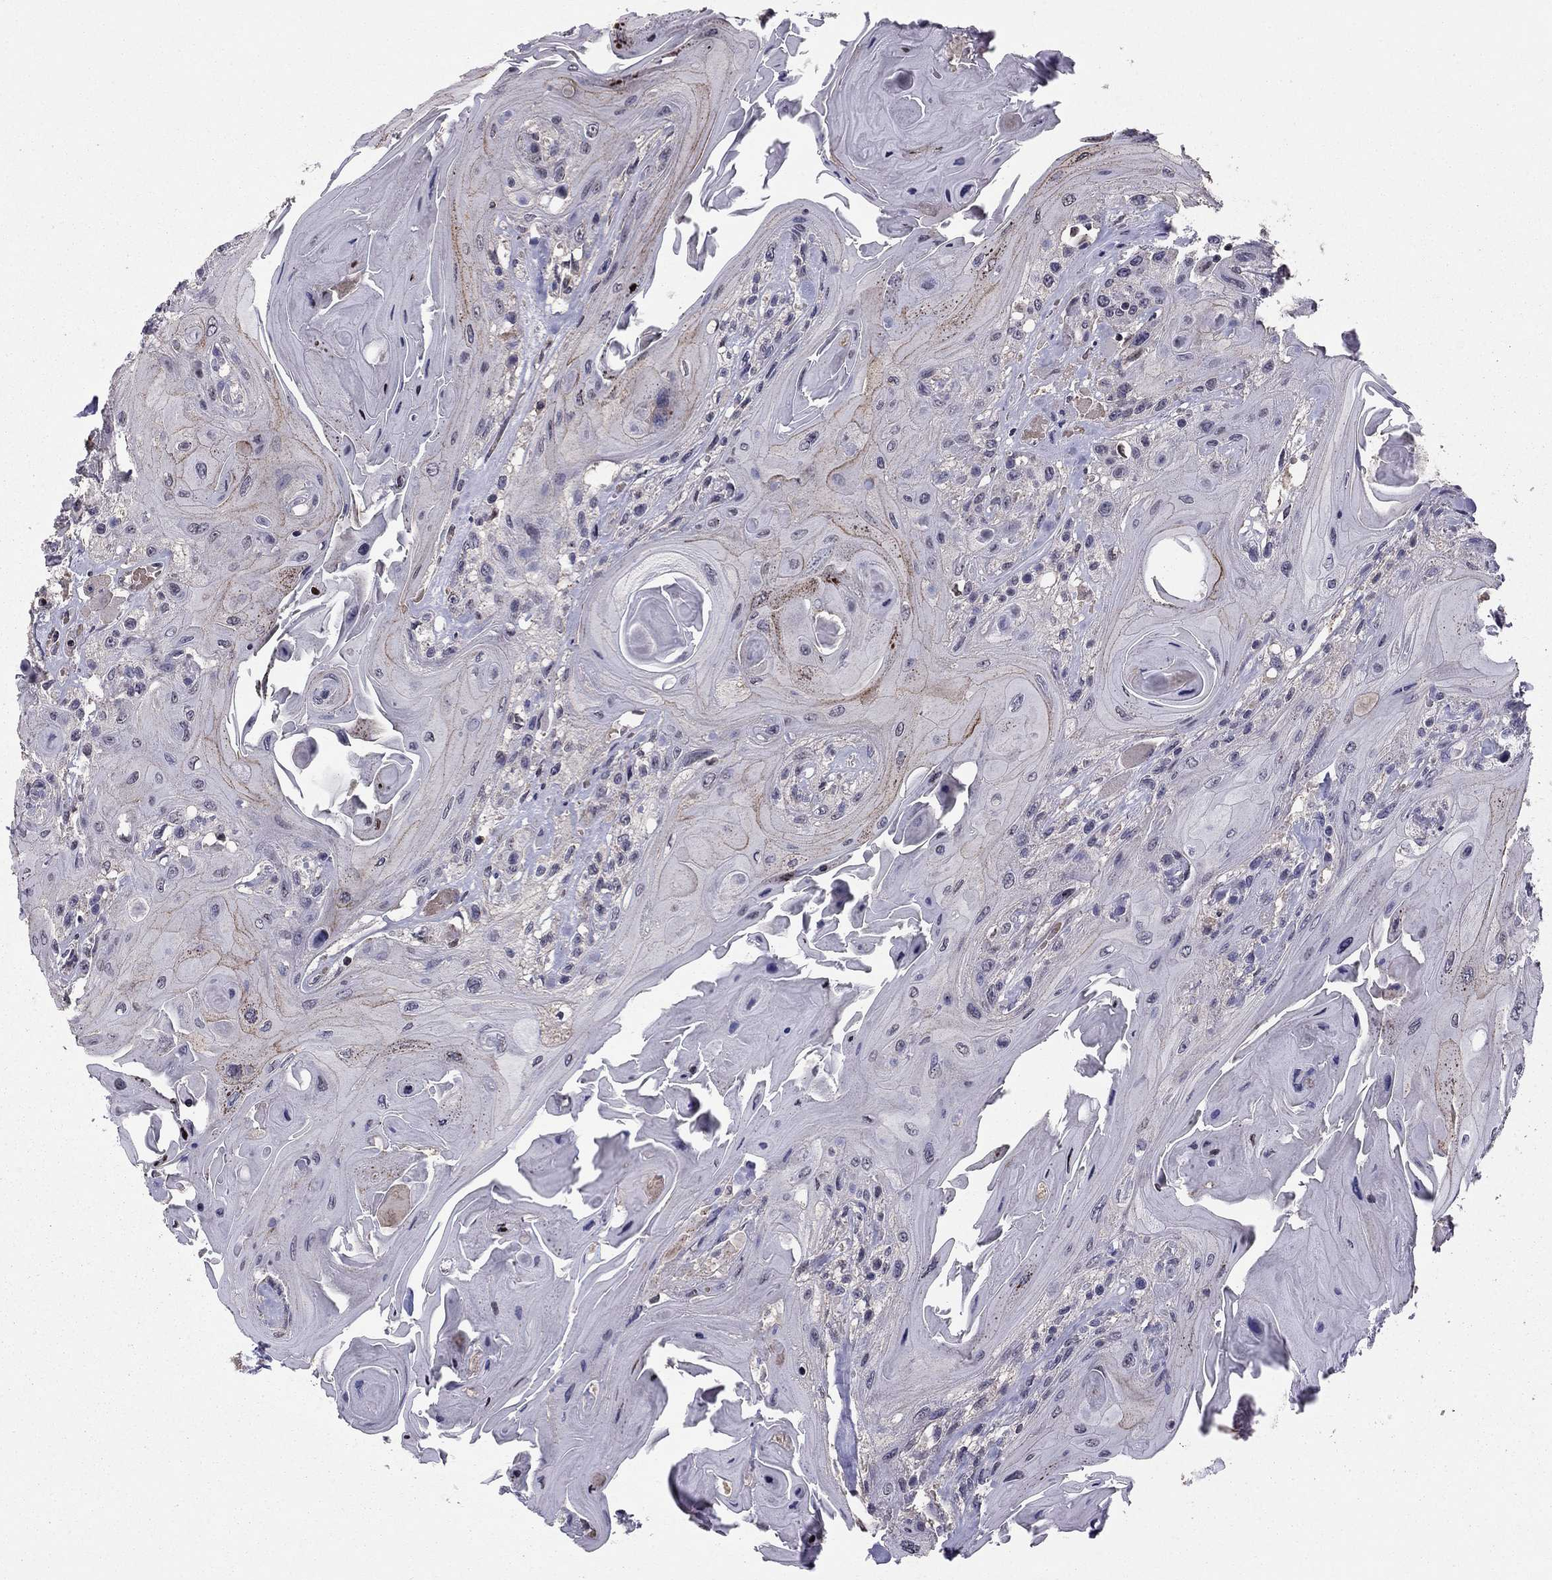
{"staining": {"intensity": "moderate", "quantity": "<25%", "location": "cytoplasmic/membranous"}, "tissue": "head and neck cancer", "cell_type": "Tumor cells", "image_type": "cancer", "snomed": [{"axis": "morphology", "description": "Squamous cell carcinoma, NOS"}, {"axis": "topography", "description": "Head-Neck"}], "caption": "Head and neck cancer (squamous cell carcinoma) was stained to show a protein in brown. There is low levels of moderate cytoplasmic/membranous positivity in about <25% of tumor cells. Using DAB (brown) and hematoxylin (blue) stains, captured at high magnification using brightfield microscopy.", "gene": "HCN1", "patient": {"sex": "female", "age": 59}}